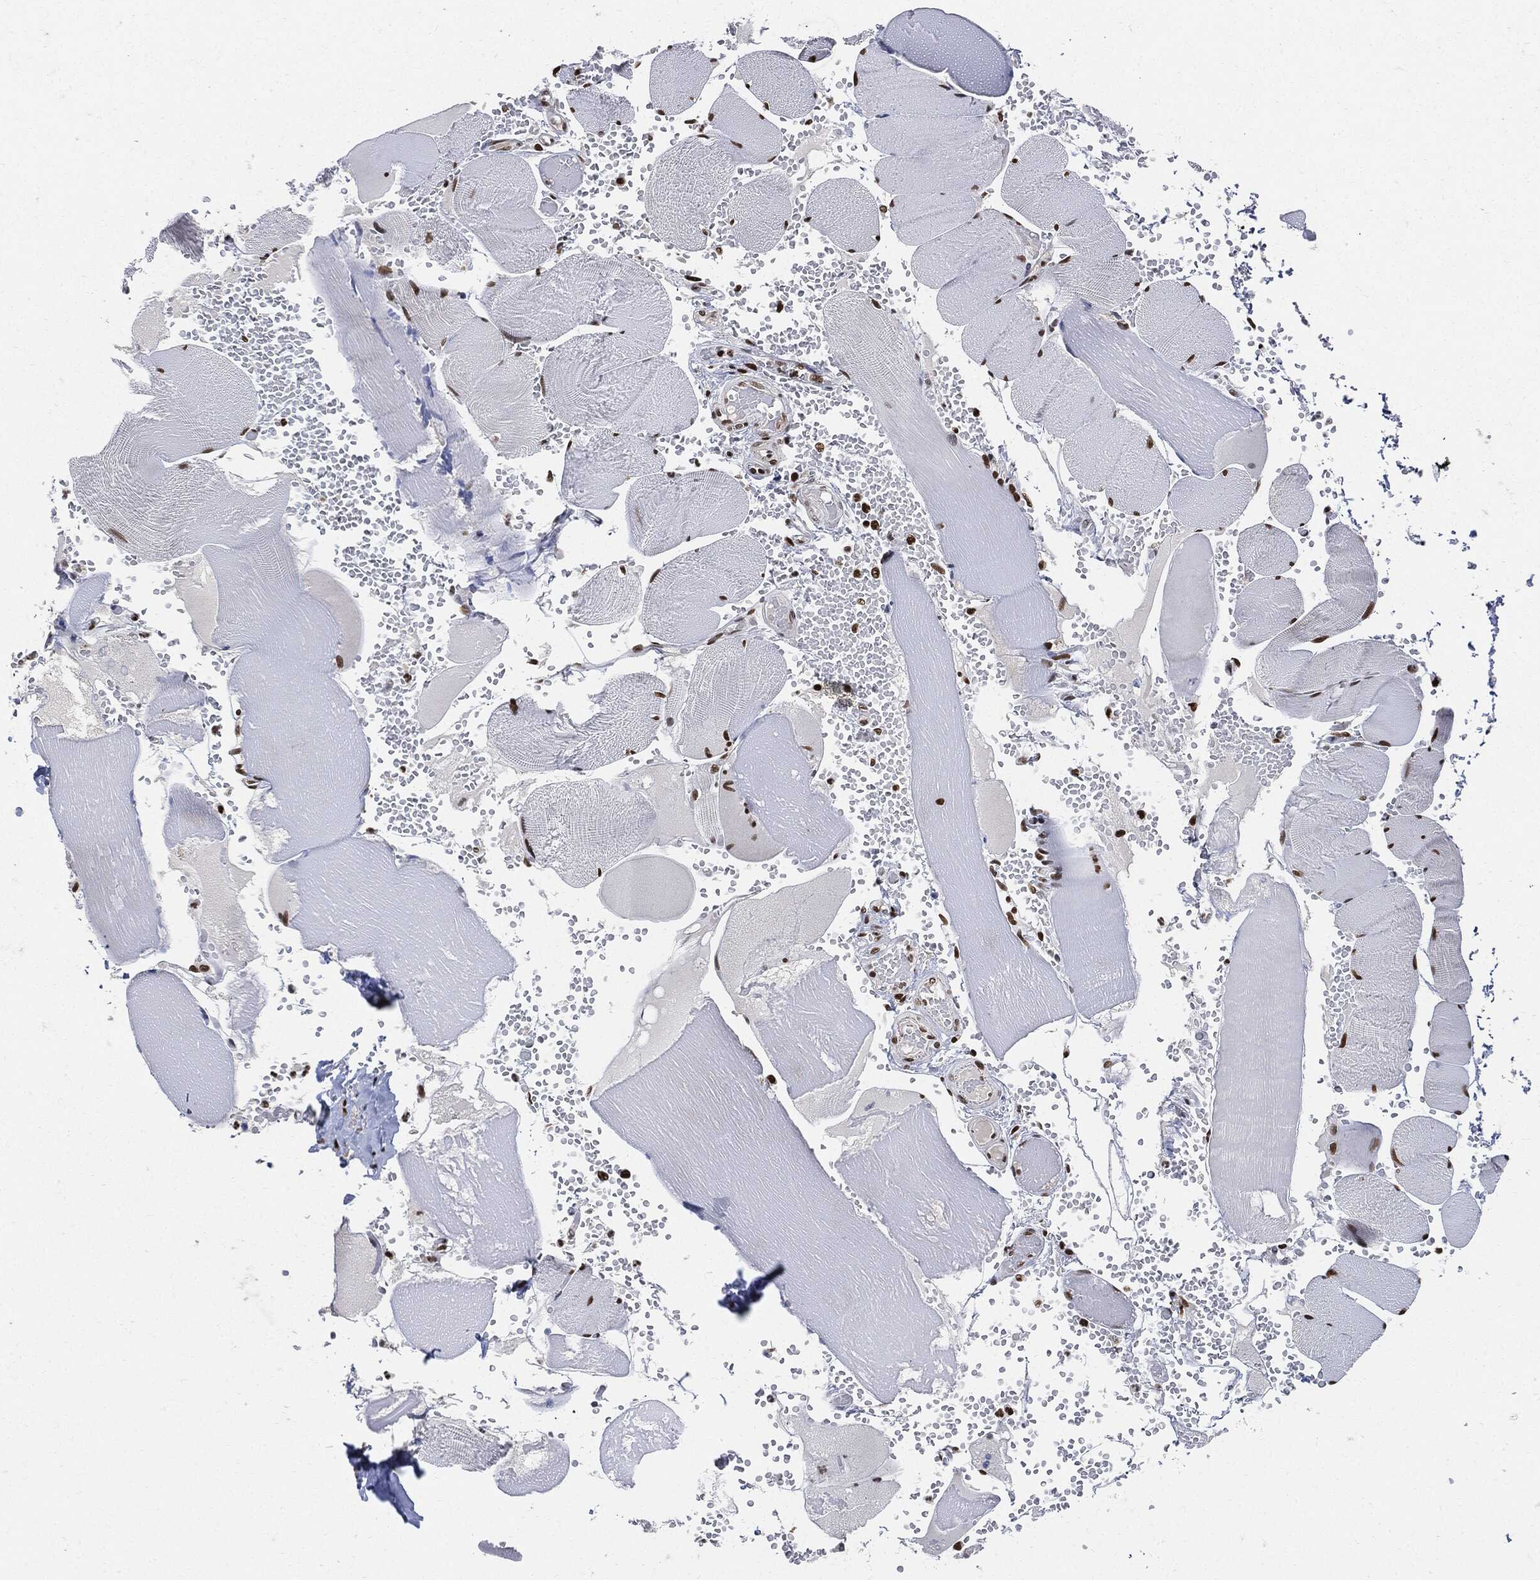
{"staining": {"intensity": "strong", "quantity": ">75%", "location": "nuclear"}, "tissue": "skeletal muscle", "cell_type": "Myocytes", "image_type": "normal", "snomed": [{"axis": "morphology", "description": "Normal tissue, NOS"}, {"axis": "topography", "description": "Skeletal muscle"}], "caption": "The histopathology image shows immunohistochemical staining of normal skeletal muscle. There is strong nuclear expression is present in approximately >75% of myocytes.", "gene": "PCNA", "patient": {"sex": "male", "age": 56}}